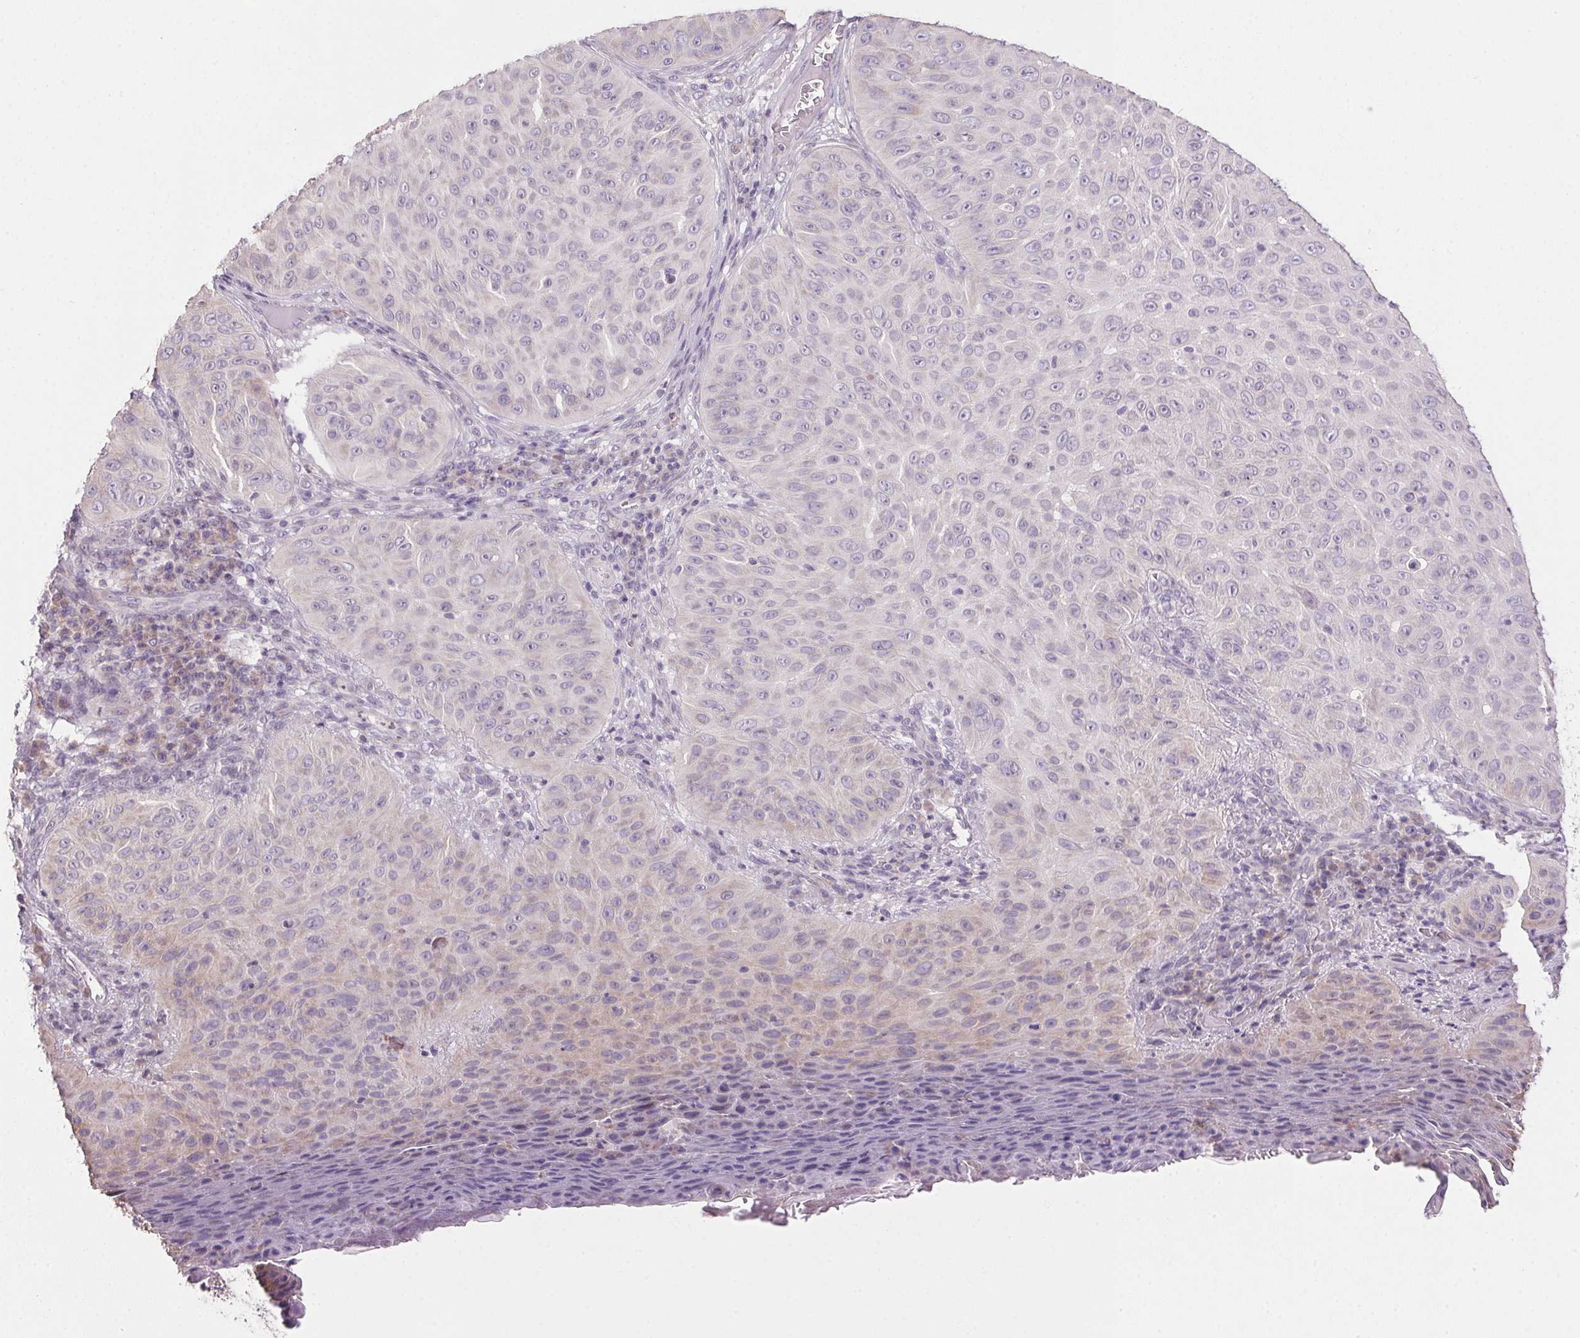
{"staining": {"intensity": "negative", "quantity": "none", "location": "none"}, "tissue": "skin cancer", "cell_type": "Tumor cells", "image_type": "cancer", "snomed": [{"axis": "morphology", "description": "Squamous cell carcinoma, NOS"}, {"axis": "topography", "description": "Skin"}], "caption": "Protein analysis of skin squamous cell carcinoma exhibits no significant staining in tumor cells.", "gene": "SPACA9", "patient": {"sex": "male", "age": 82}}